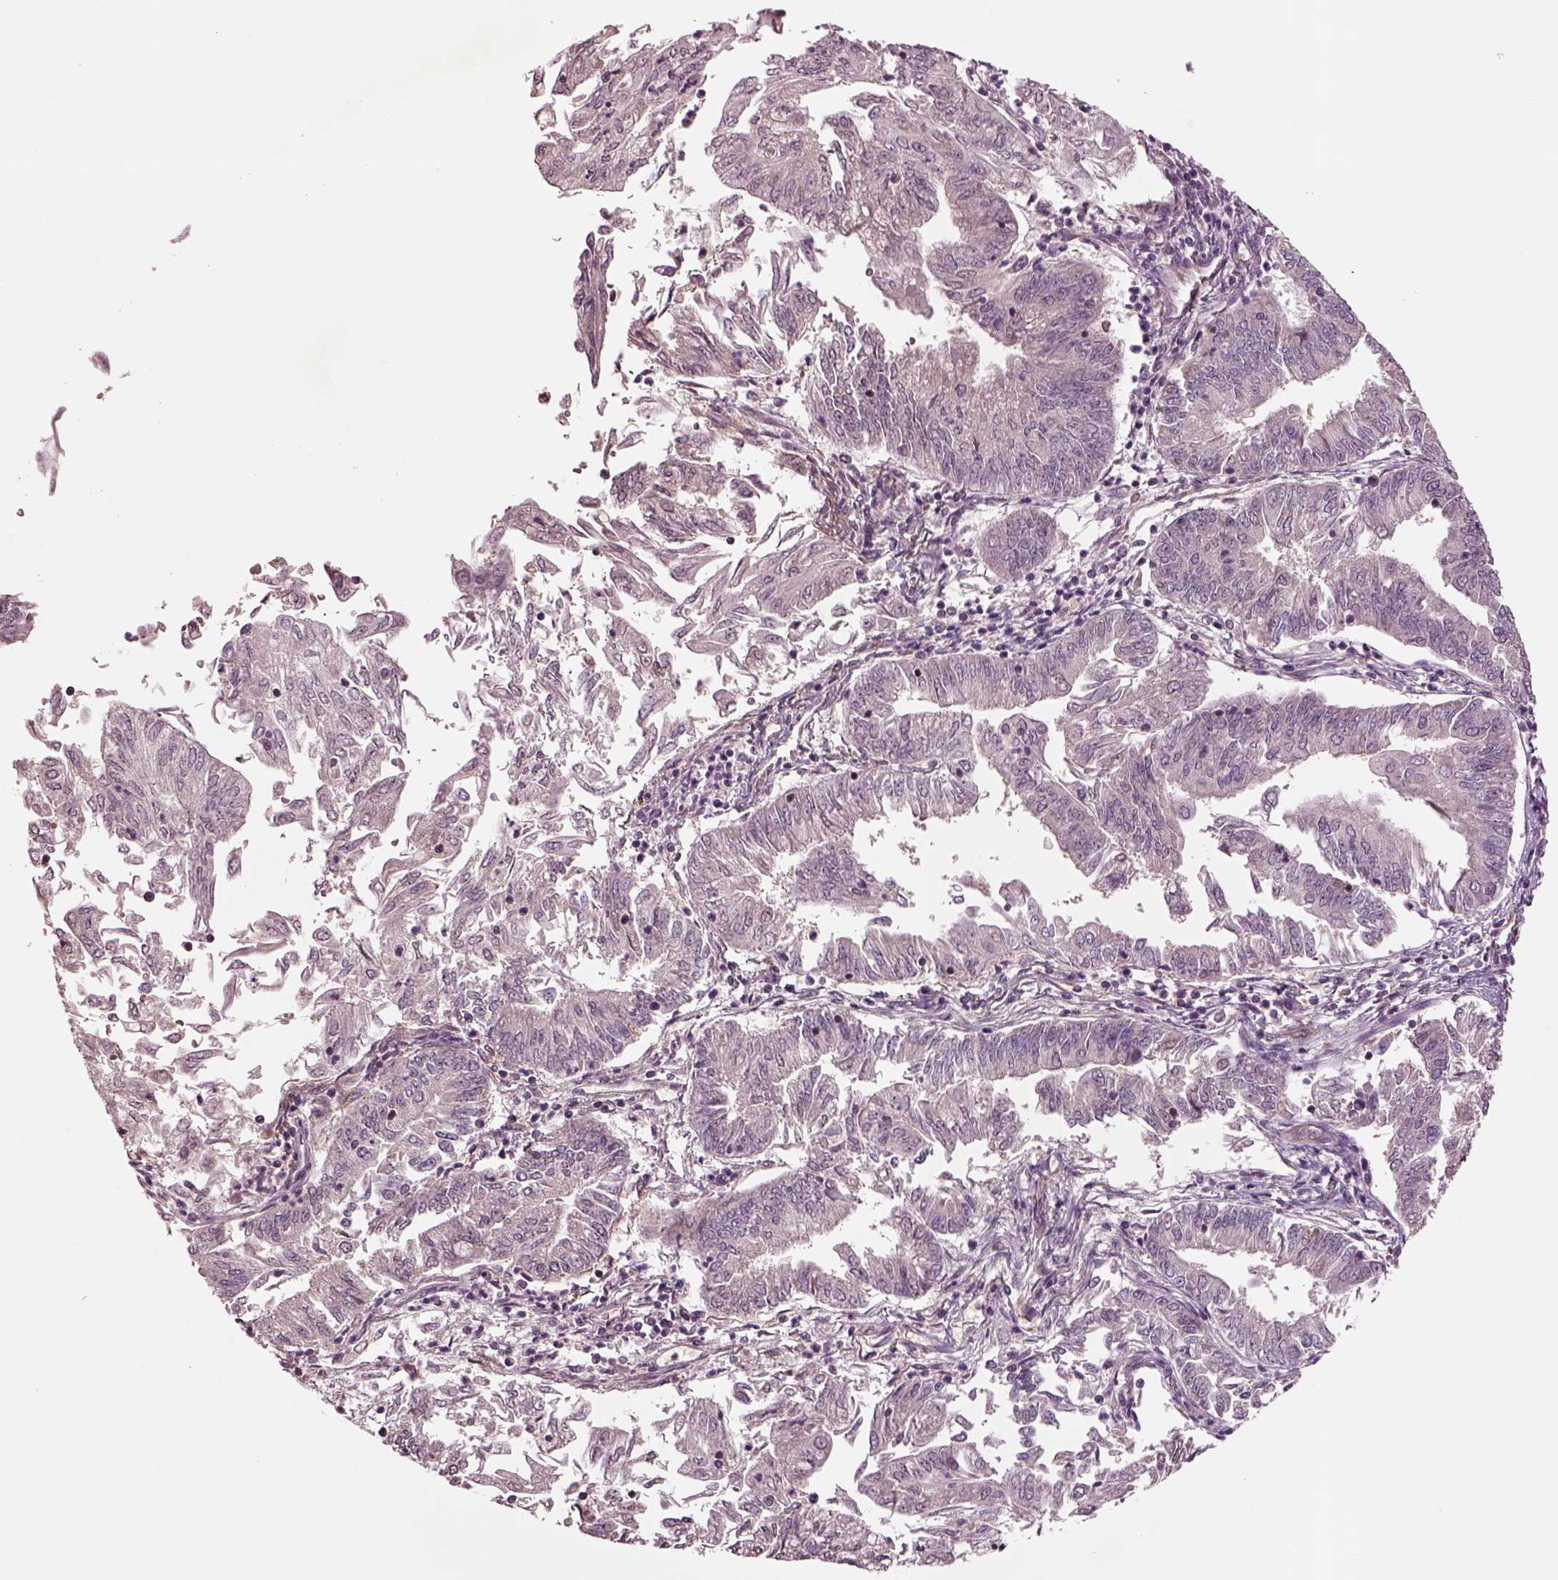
{"staining": {"intensity": "negative", "quantity": "none", "location": "none"}, "tissue": "endometrial cancer", "cell_type": "Tumor cells", "image_type": "cancer", "snomed": [{"axis": "morphology", "description": "Adenocarcinoma, NOS"}, {"axis": "topography", "description": "Endometrium"}], "caption": "IHC micrograph of neoplastic tissue: human endometrial cancer stained with DAB (3,3'-diaminobenzidine) shows no significant protein positivity in tumor cells.", "gene": "HTR1B", "patient": {"sex": "female", "age": 55}}